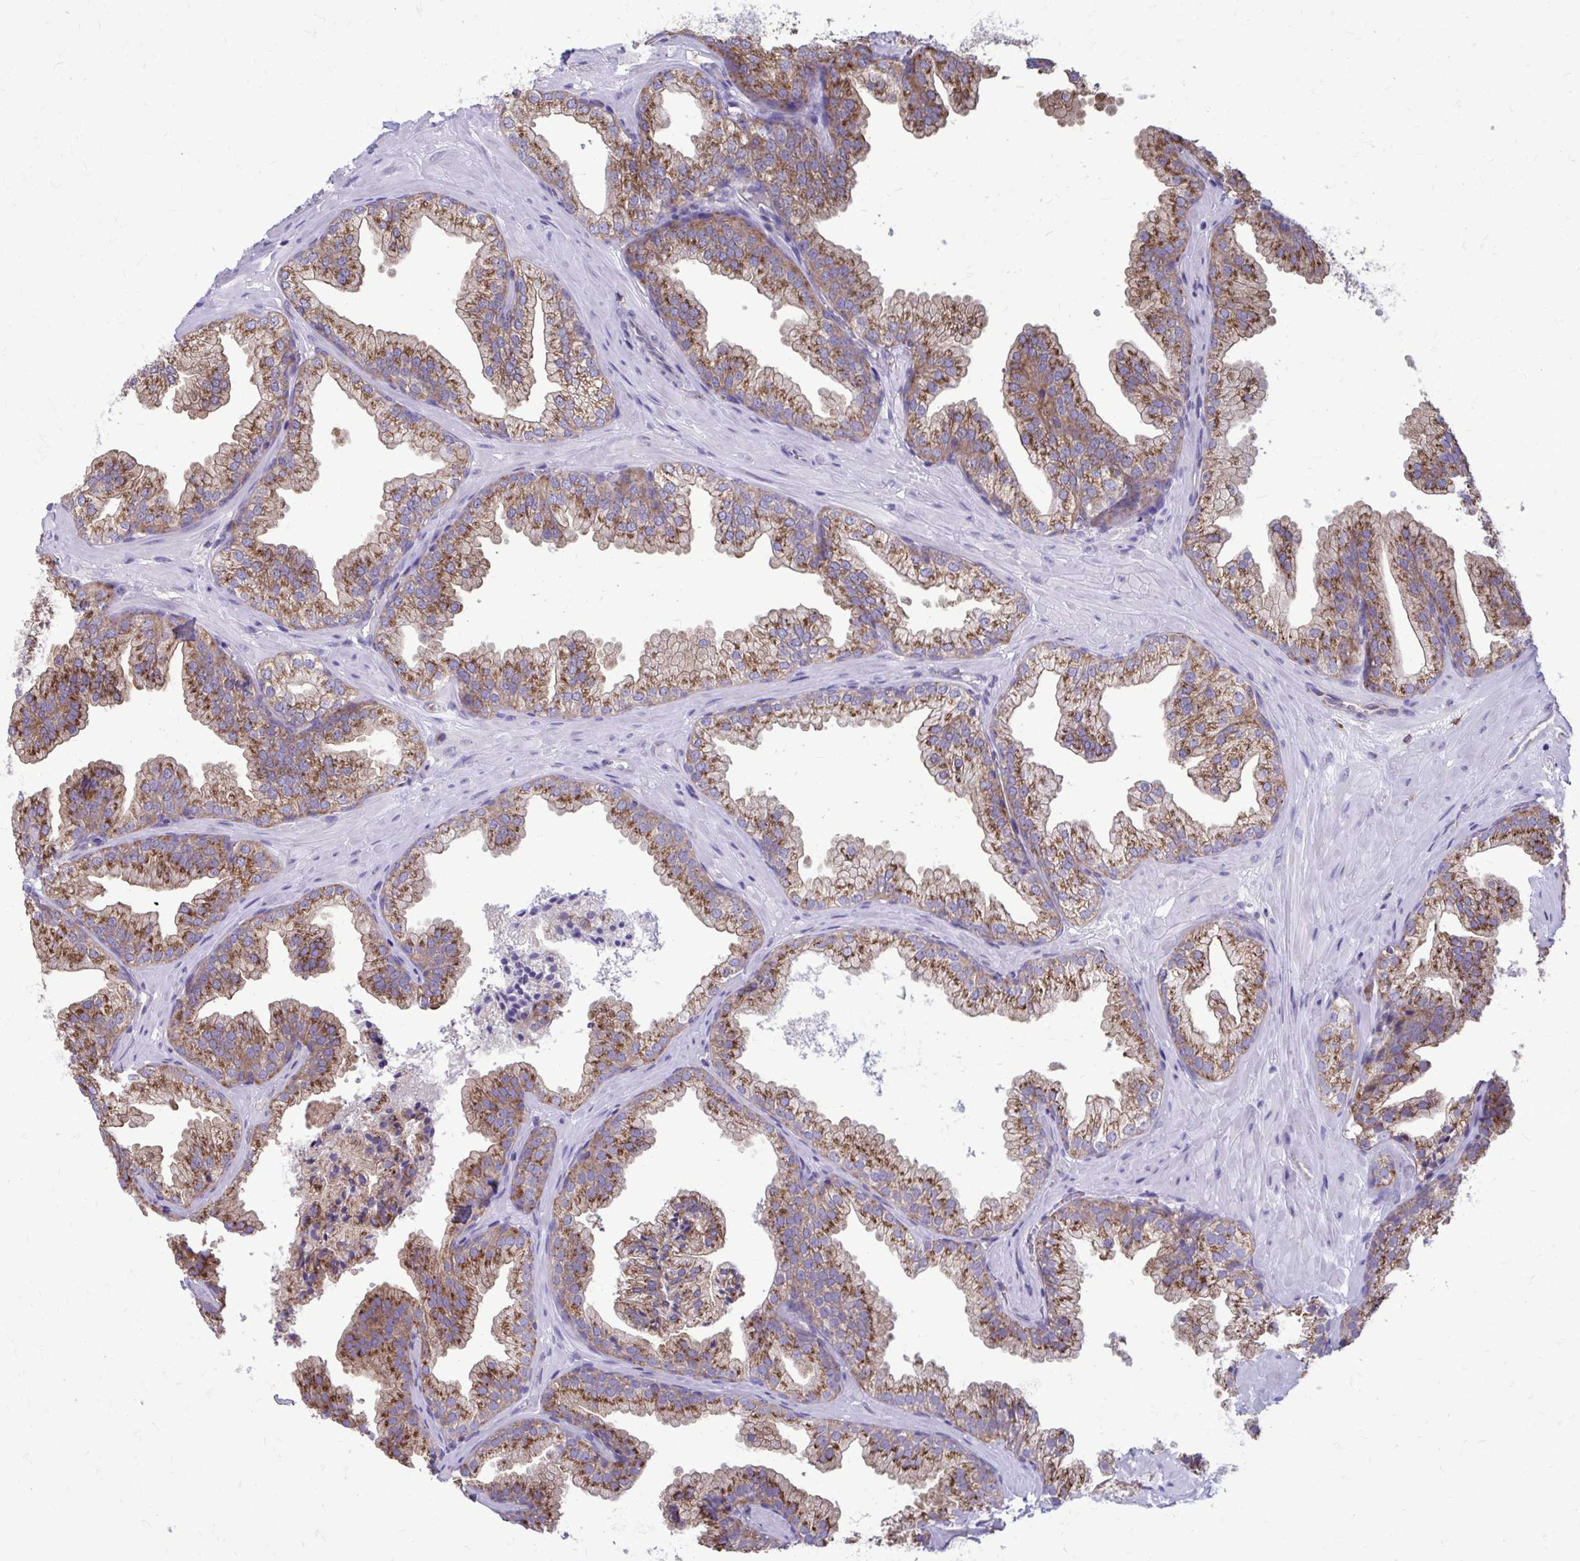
{"staining": {"intensity": "moderate", "quantity": "25%-75%", "location": "cytoplasmic/membranous"}, "tissue": "prostate", "cell_type": "Glandular cells", "image_type": "normal", "snomed": [{"axis": "morphology", "description": "Normal tissue, NOS"}, {"axis": "topography", "description": "Prostate"}], "caption": "Prostate stained for a protein (brown) shows moderate cytoplasmic/membranous positive expression in approximately 25%-75% of glandular cells.", "gene": "CLTA", "patient": {"sex": "male", "age": 37}}